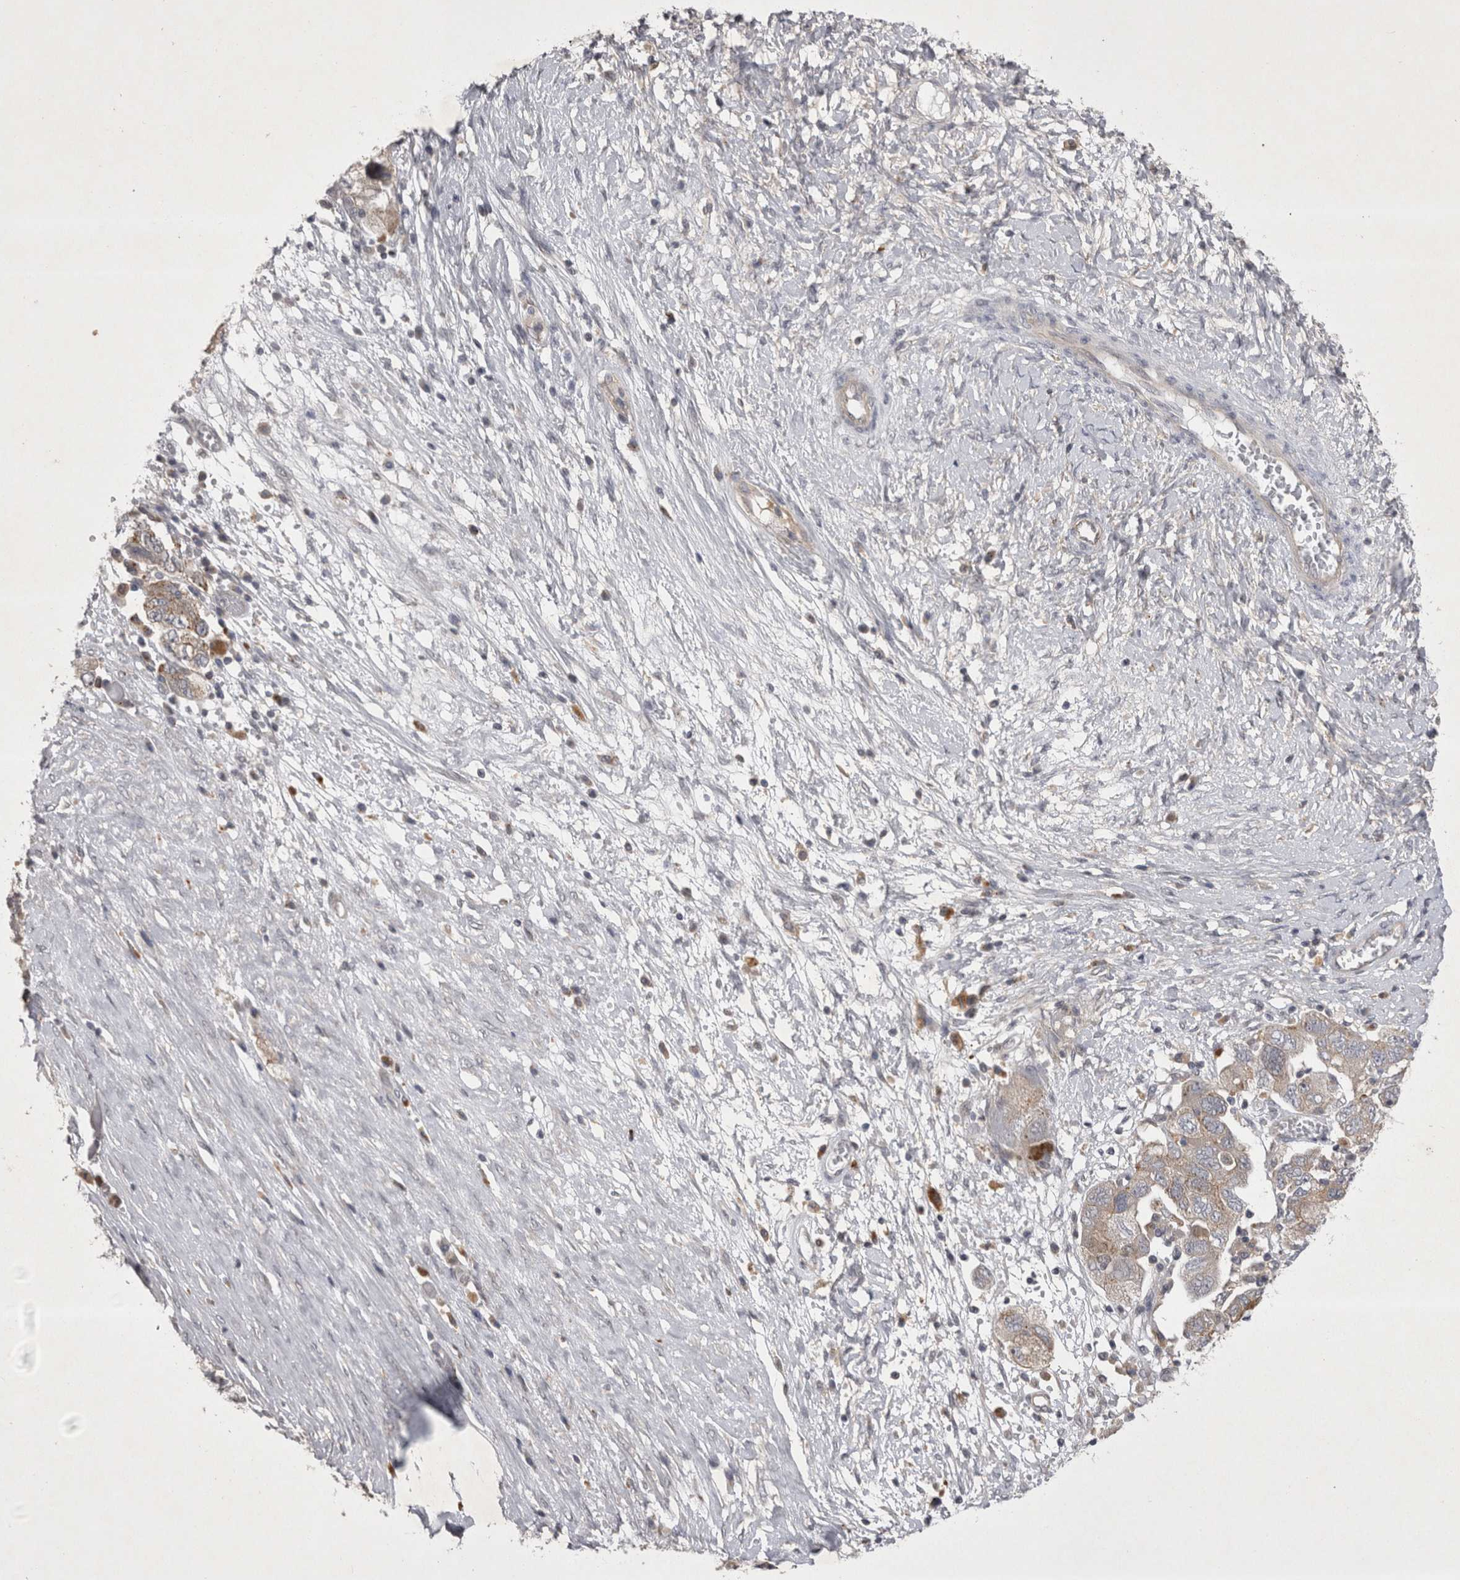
{"staining": {"intensity": "weak", "quantity": "25%-75%", "location": "cytoplasmic/membranous"}, "tissue": "ovarian cancer", "cell_type": "Tumor cells", "image_type": "cancer", "snomed": [{"axis": "morphology", "description": "Carcinoma, NOS"}, {"axis": "morphology", "description": "Cystadenocarcinoma, serous, NOS"}, {"axis": "topography", "description": "Ovary"}], "caption": "Human ovarian carcinoma stained with a protein marker exhibits weak staining in tumor cells.", "gene": "CTBS", "patient": {"sex": "female", "age": 69}}